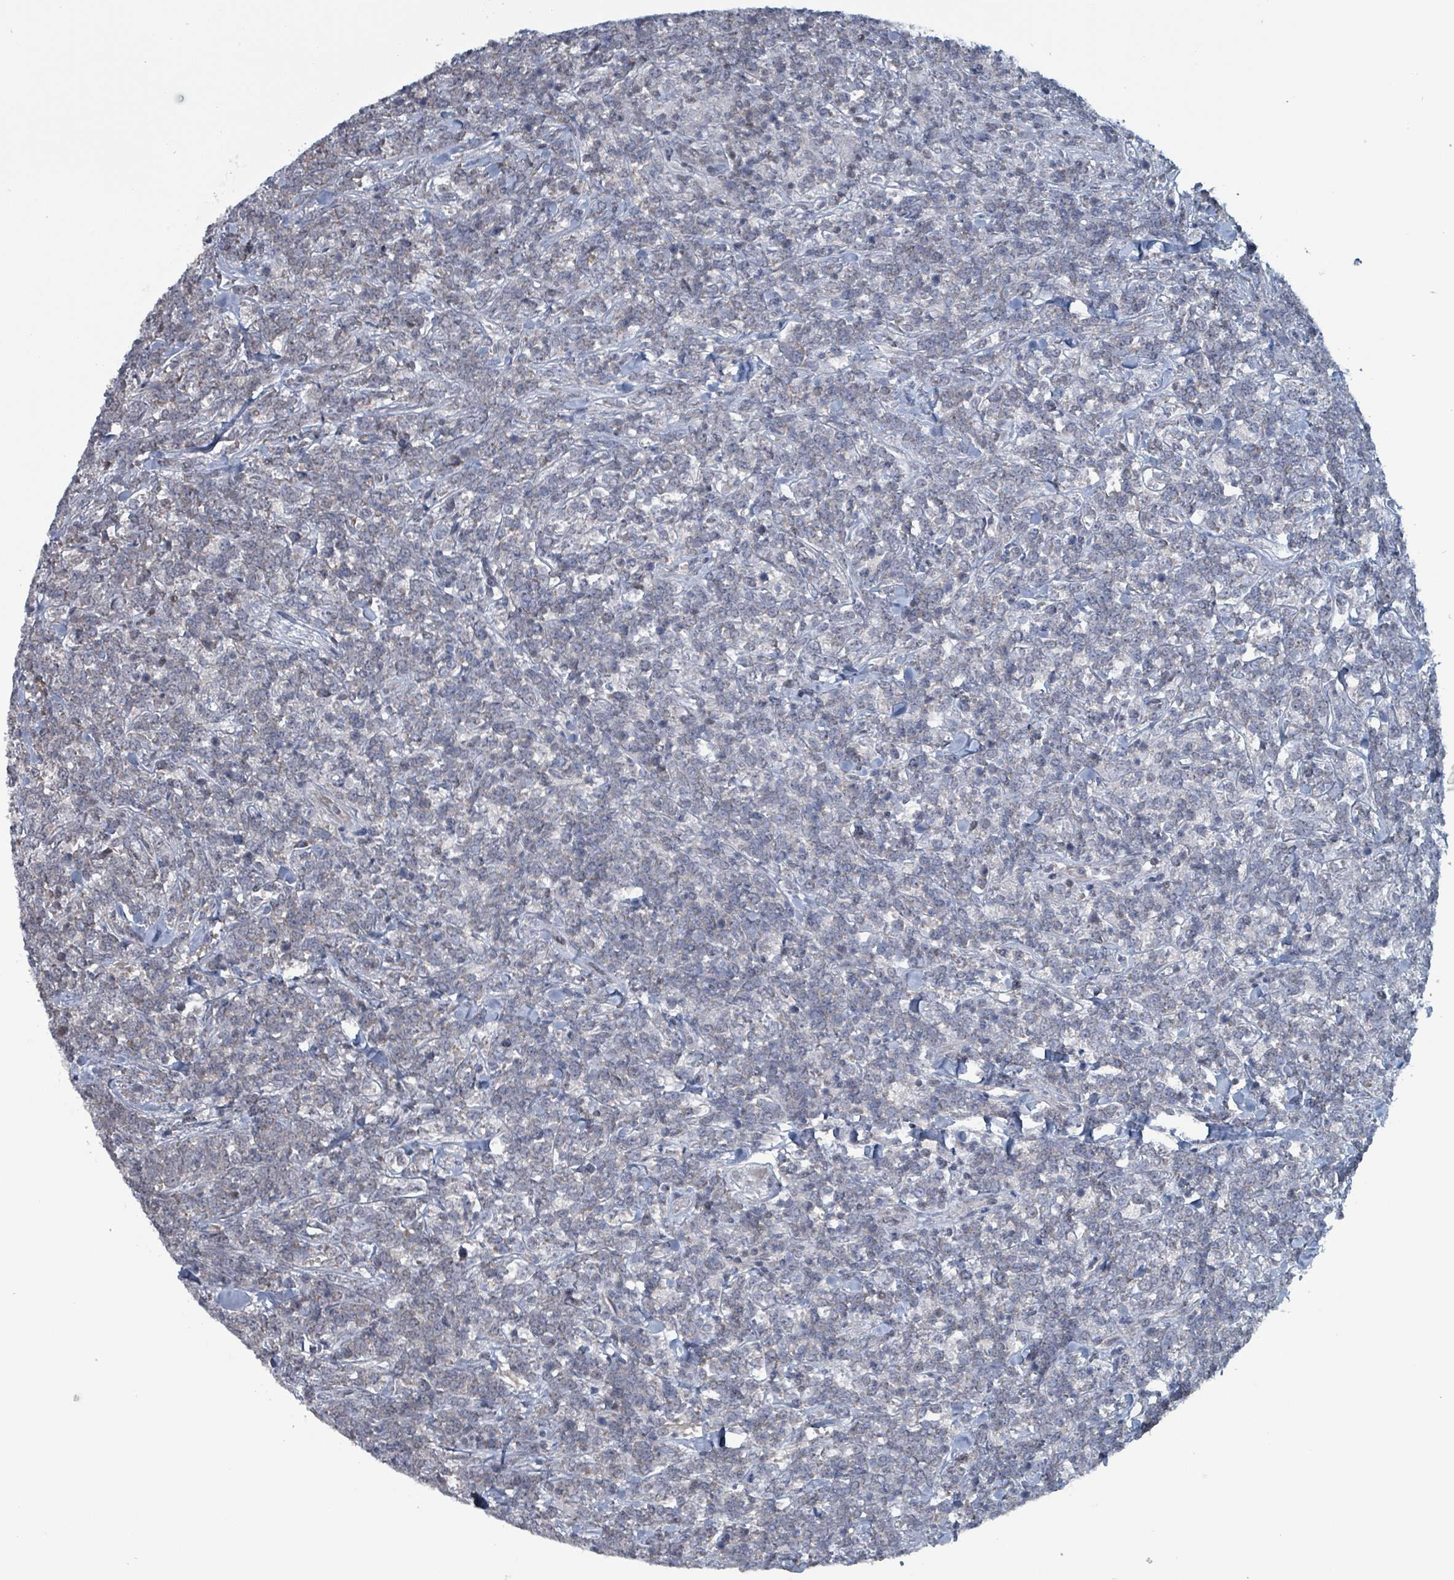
{"staining": {"intensity": "negative", "quantity": "none", "location": "none"}, "tissue": "lymphoma", "cell_type": "Tumor cells", "image_type": "cancer", "snomed": [{"axis": "morphology", "description": "Malignant lymphoma, non-Hodgkin's type, High grade"}, {"axis": "topography", "description": "Small intestine"}, {"axis": "topography", "description": "Colon"}], "caption": "Lymphoma stained for a protein using IHC displays no expression tumor cells.", "gene": "BIVM", "patient": {"sex": "male", "age": 8}}